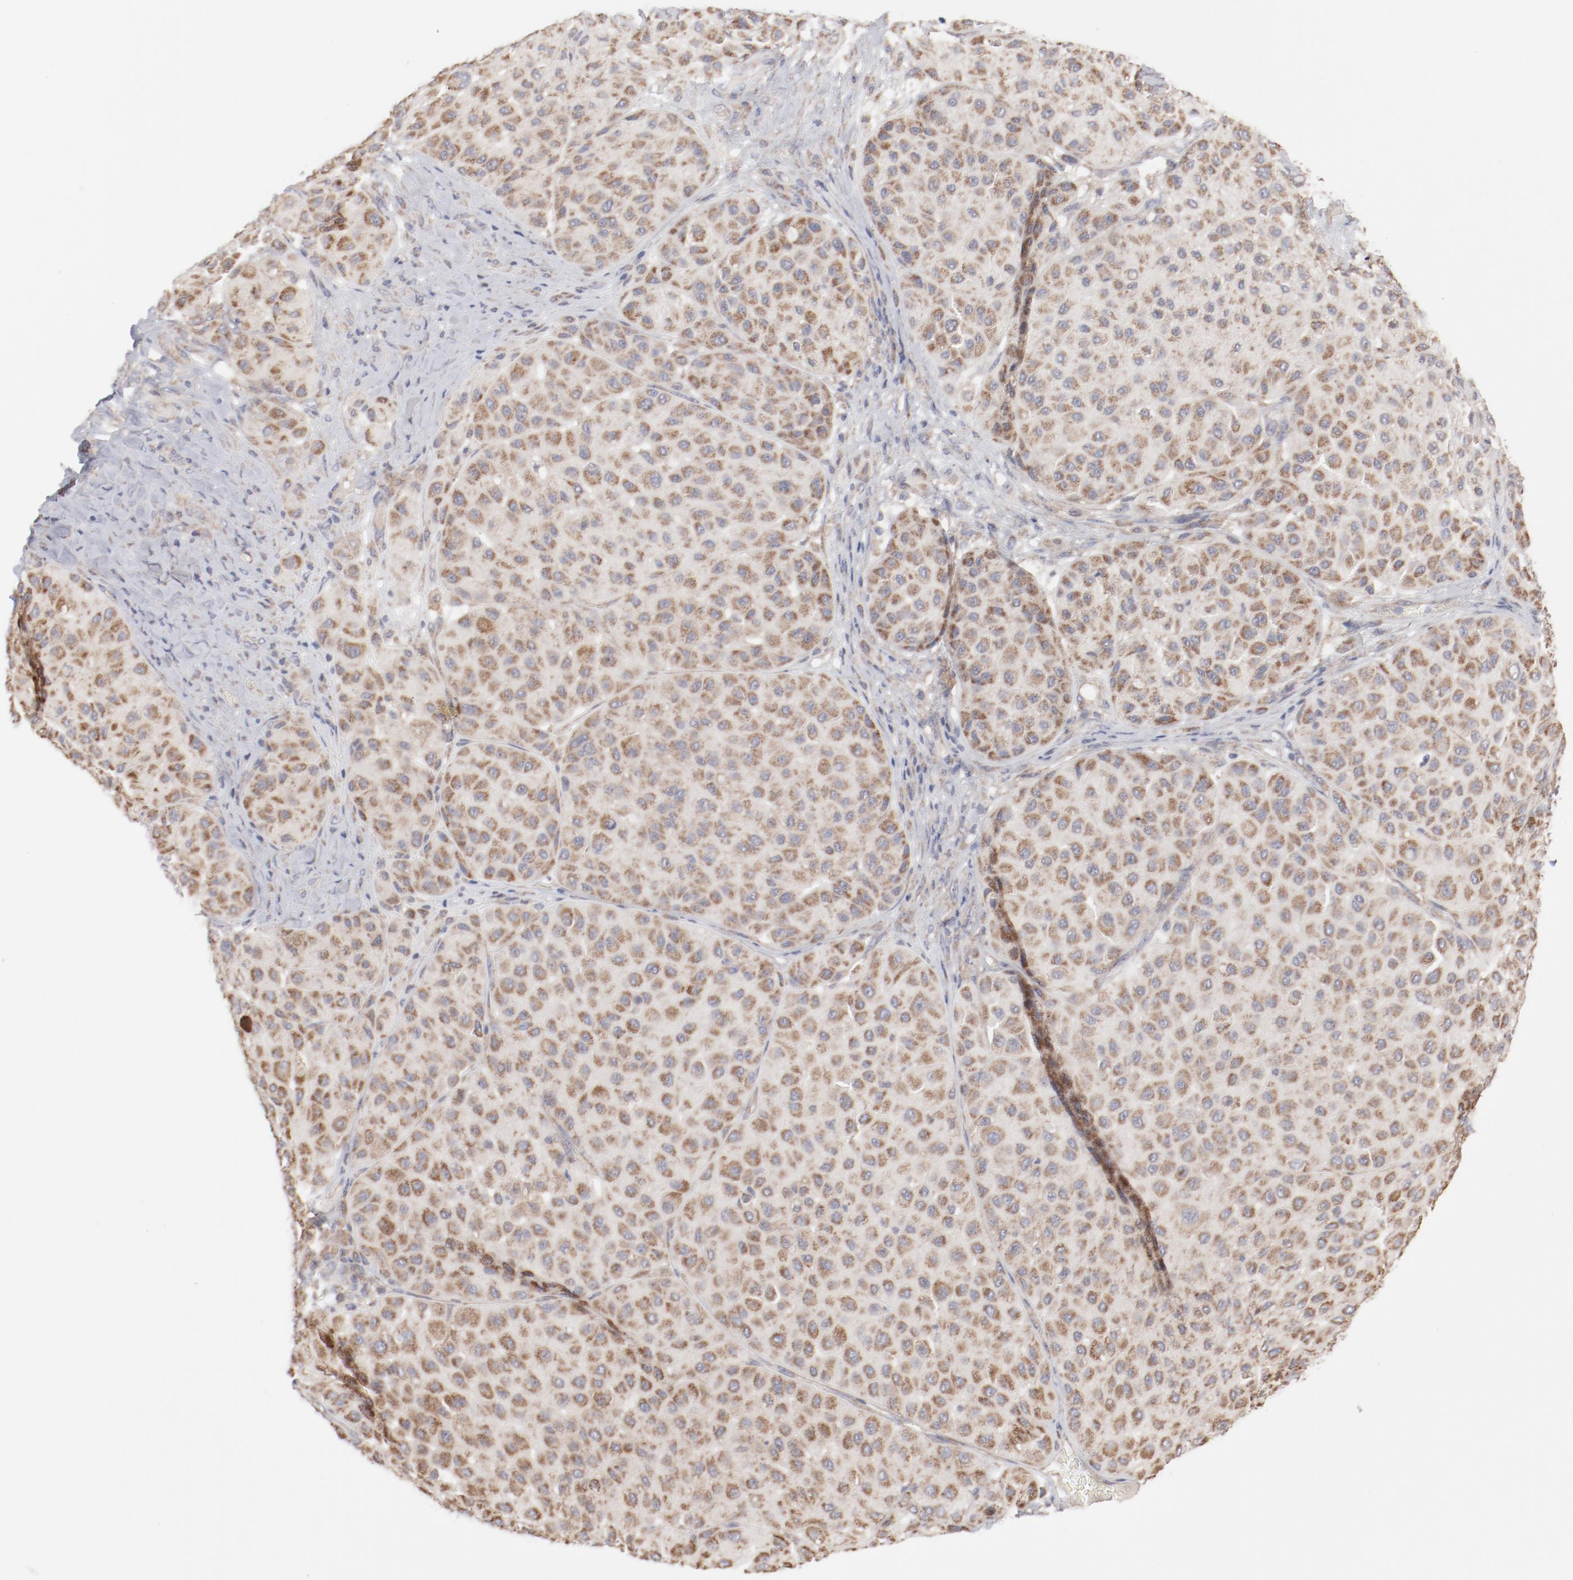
{"staining": {"intensity": "moderate", "quantity": ">75%", "location": "cytoplasmic/membranous"}, "tissue": "melanoma", "cell_type": "Tumor cells", "image_type": "cancer", "snomed": [{"axis": "morphology", "description": "Normal tissue, NOS"}, {"axis": "morphology", "description": "Malignant melanoma, Metastatic site"}, {"axis": "topography", "description": "Skin"}], "caption": "Immunohistochemical staining of melanoma exhibits medium levels of moderate cytoplasmic/membranous protein positivity in approximately >75% of tumor cells.", "gene": "PPFIBP2", "patient": {"sex": "male", "age": 41}}